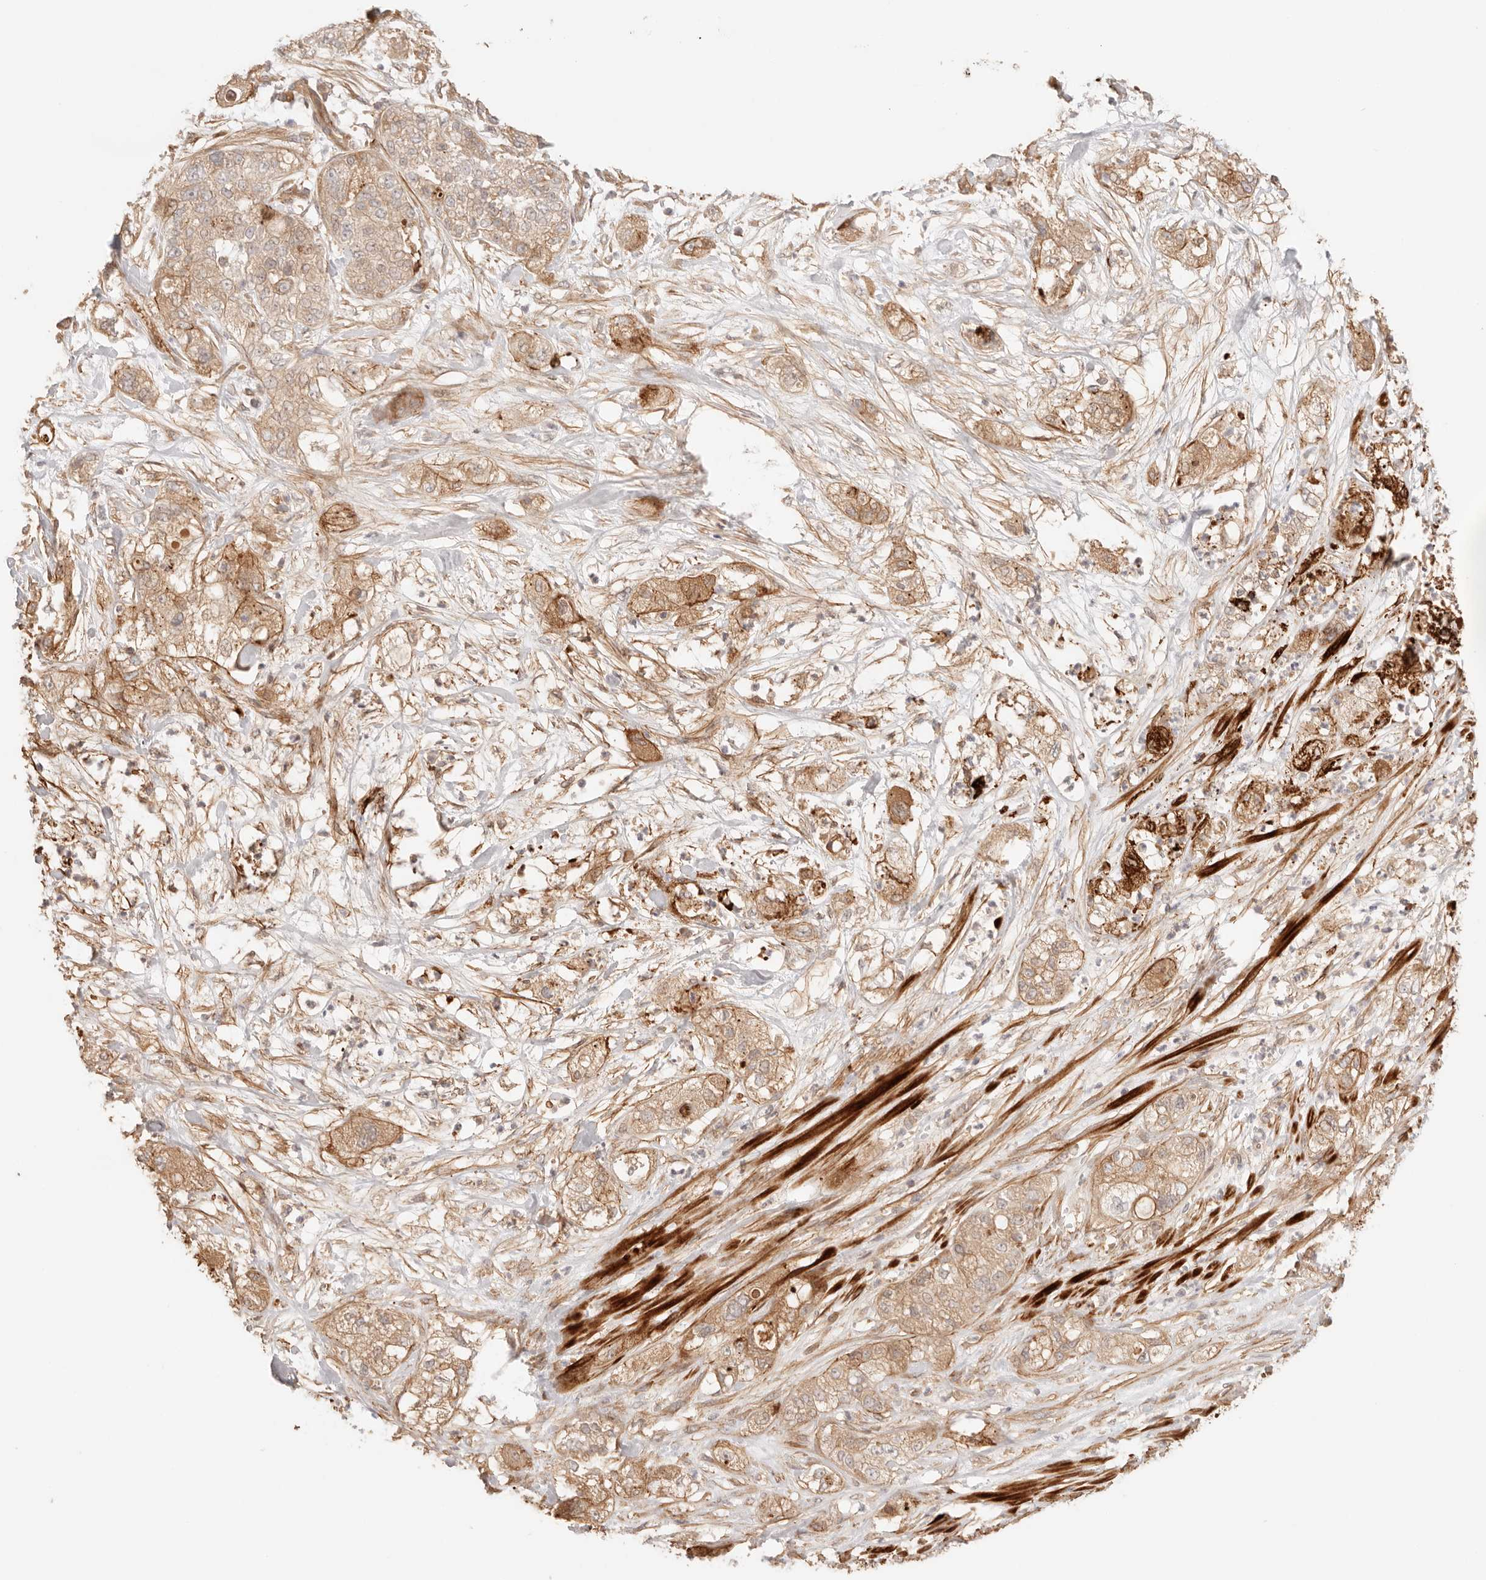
{"staining": {"intensity": "moderate", "quantity": ">75%", "location": "cytoplasmic/membranous"}, "tissue": "pancreatic cancer", "cell_type": "Tumor cells", "image_type": "cancer", "snomed": [{"axis": "morphology", "description": "Adenocarcinoma, NOS"}, {"axis": "topography", "description": "Pancreas"}], "caption": "Pancreatic cancer (adenocarcinoma) stained with a protein marker shows moderate staining in tumor cells.", "gene": "IL1R2", "patient": {"sex": "female", "age": 78}}